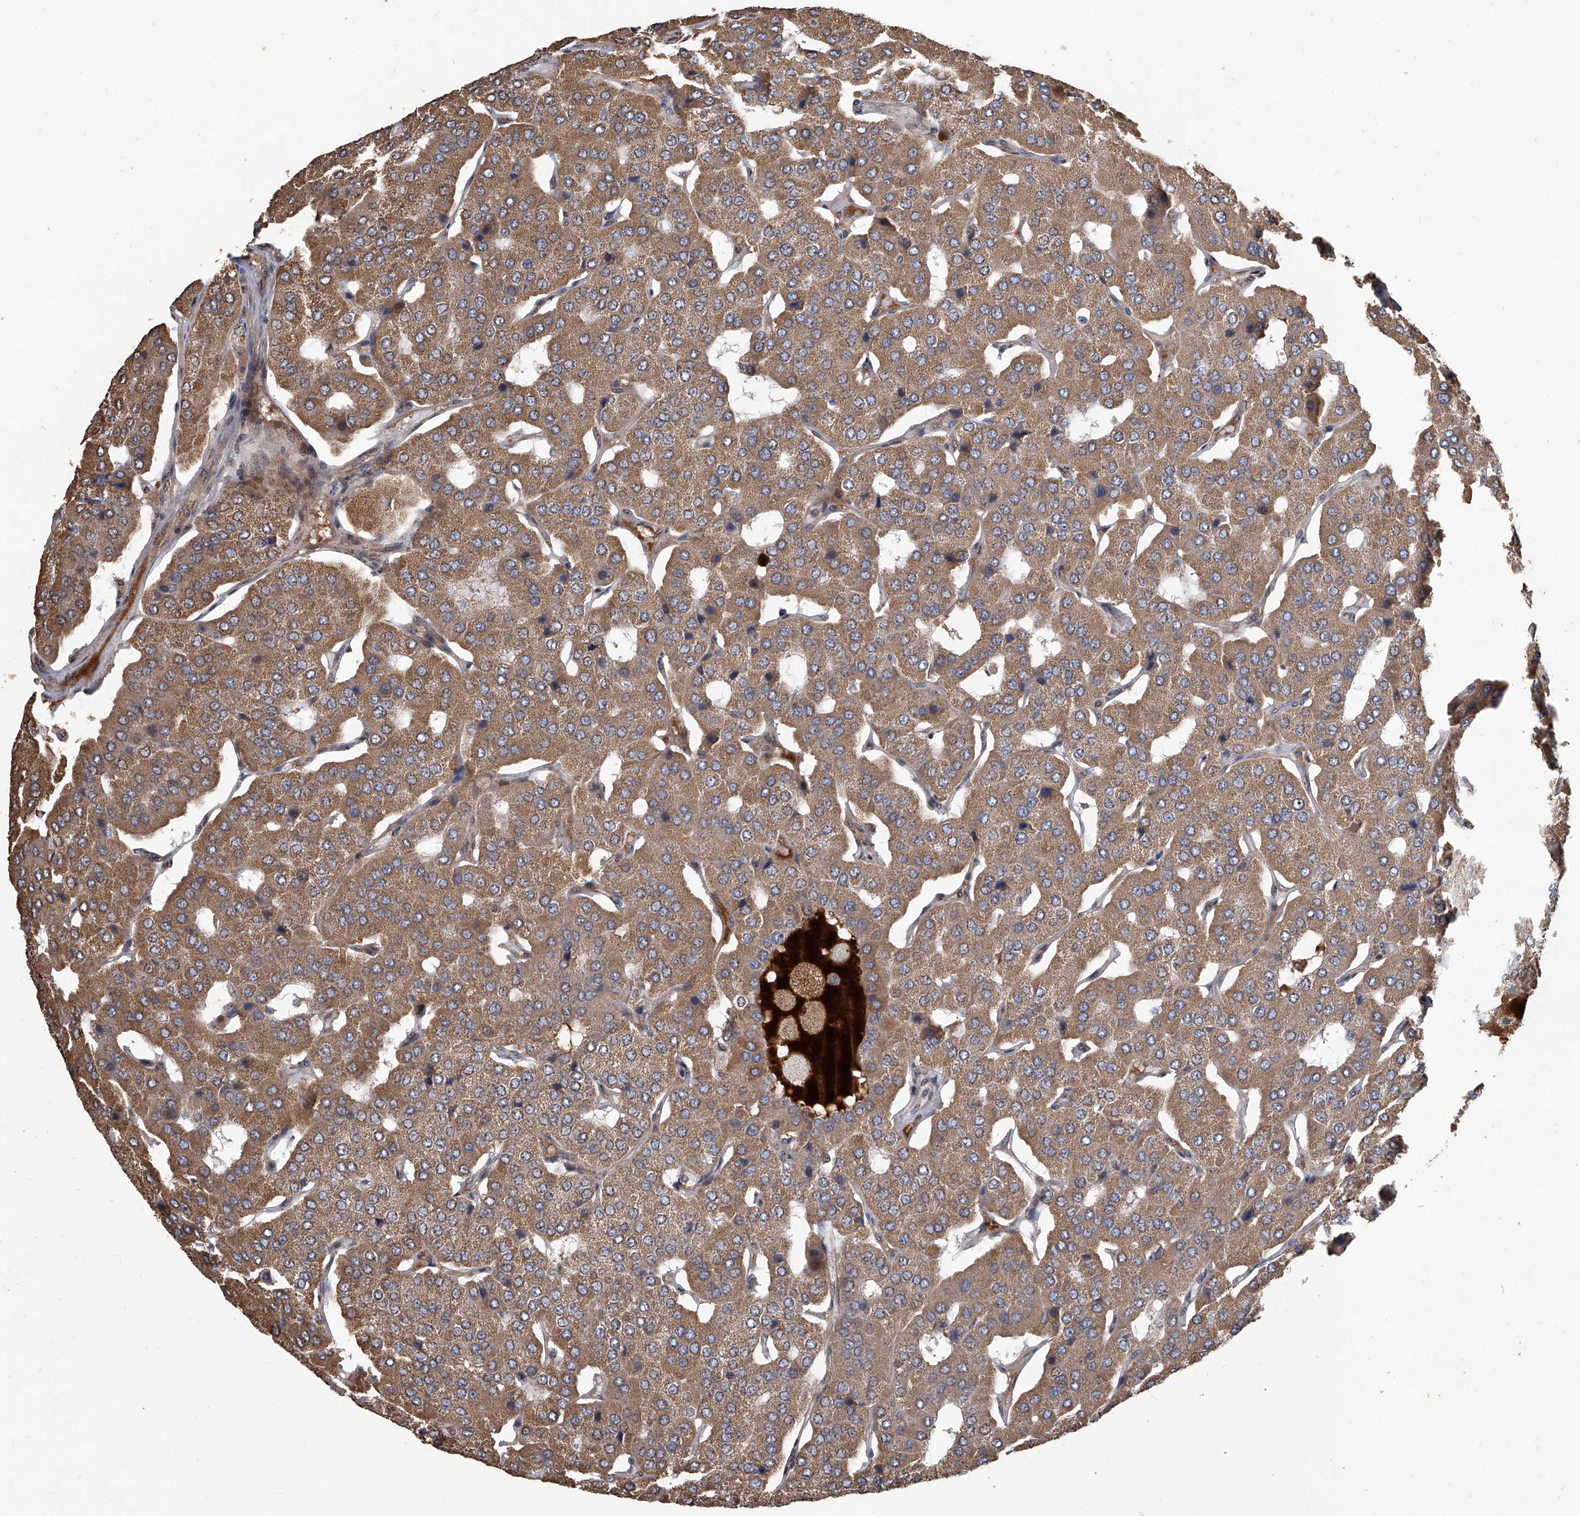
{"staining": {"intensity": "moderate", "quantity": ">75%", "location": "cytoplasmic/membranous"}, "tissue": "parathyroid gland", "cell_type": "Glandular cells", "image_type": "normal", "snomed": [{"axis": "morphology", "description": "Normal tissue, NOS"}, {"axis": "morphology", "description": "Adenoma, NOS"}, {"axis": "topography", "description": "Parathyroid gland"}], "caption": "Protein analysis of normal parathyroid gland displays moderate cytoplasmic/membranous expression in about >75% of glandular cells. The staining was performed using DAB, with brown indicating positive protein expression. Nuclei are stained blue with hematoxylin.", "gene": "GPR132", "patient": {"sex": "female", "age": 86}}